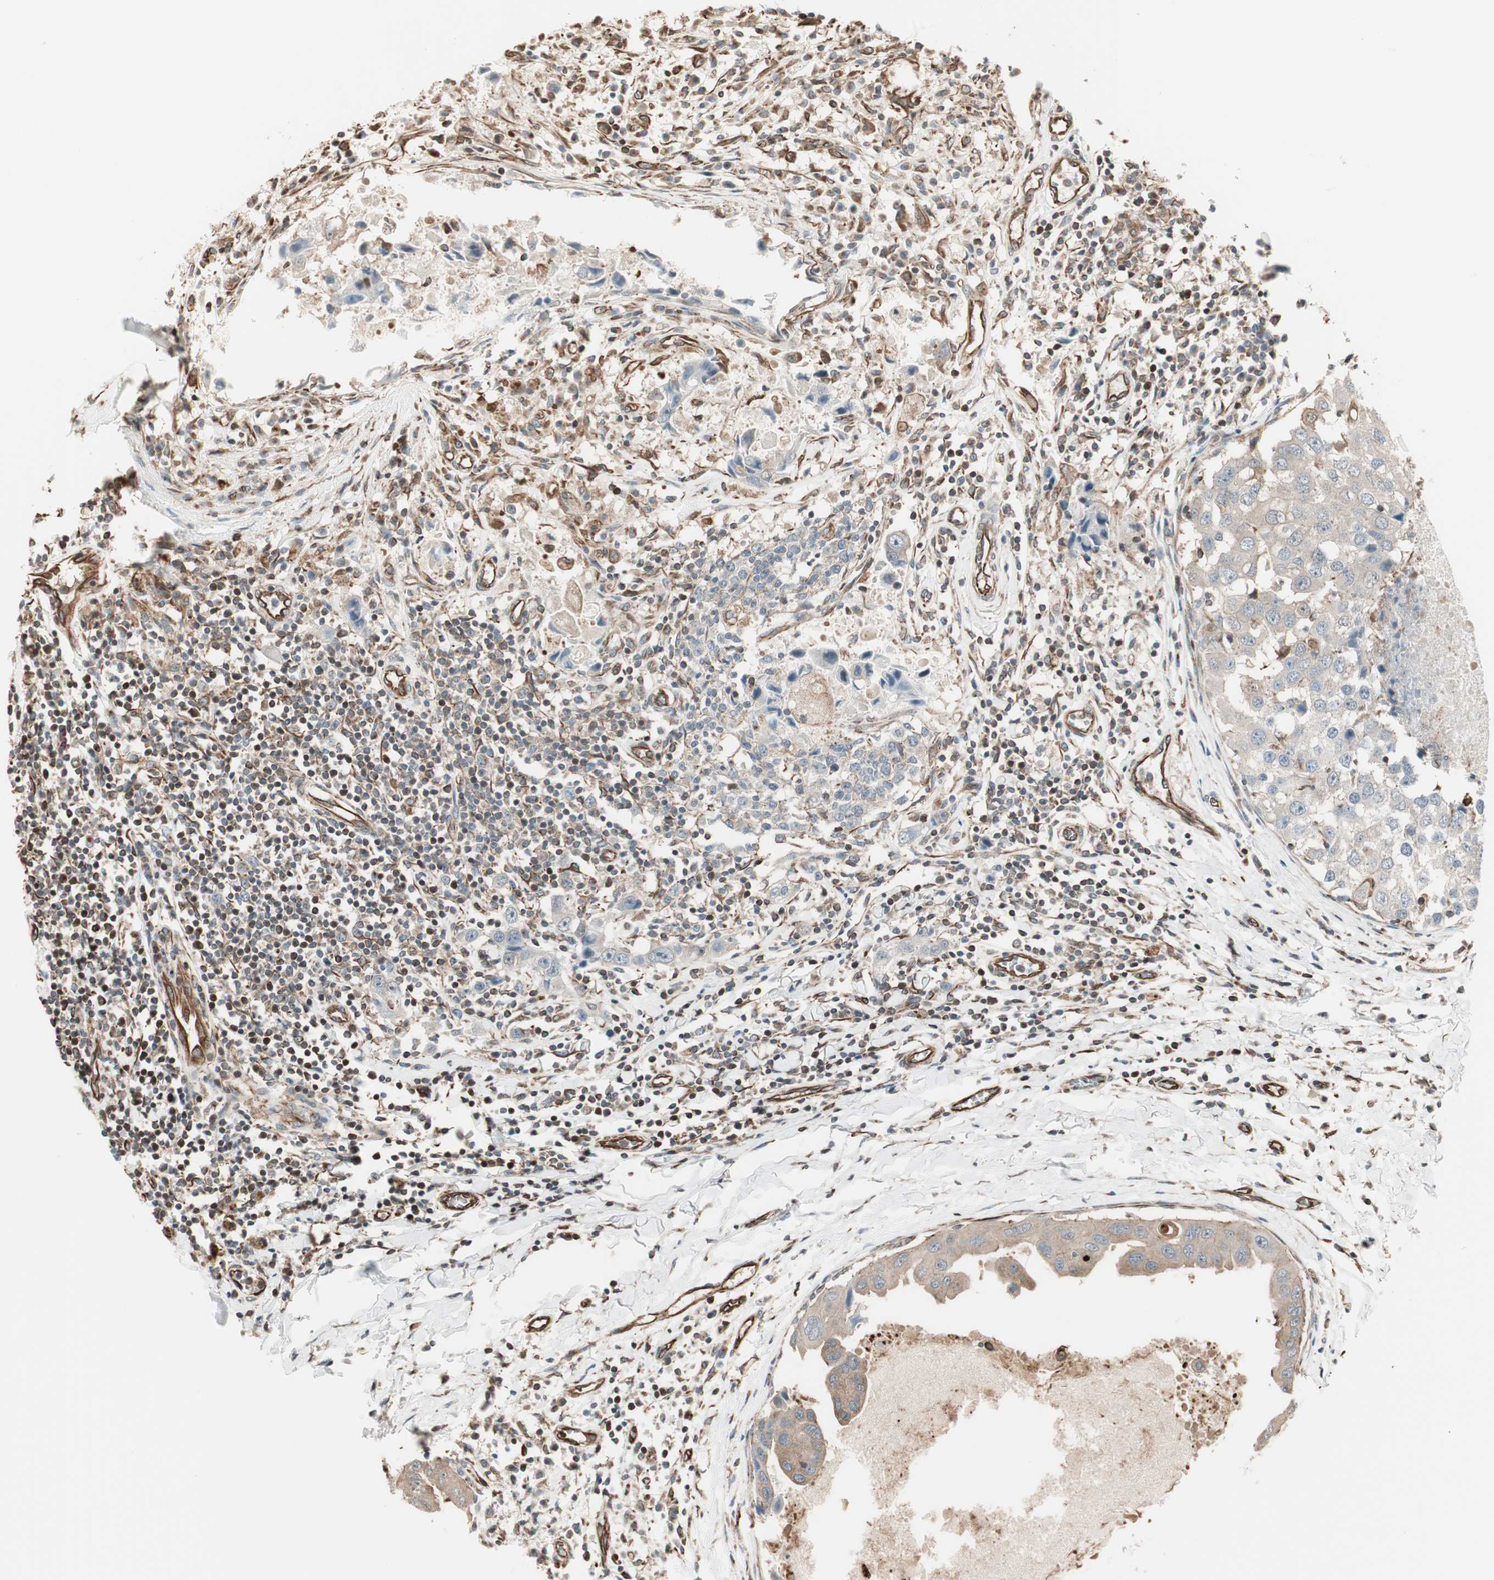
{"staining": {"intensity": "moderate", "quantity": ">75%", "location": "cytoplasmic/membranous"}, "tissue": "breast cancer", "cell_type": "Tumor cells", "image_type": "cancer", "snomed": [{"axis": "morphology", "description": "Duct carcinoma"}, {"axis": "topography", "description": "Breast"}], "caption": "Brown immunohistochemical staining in human breast cancer displays moderate cytoplasmic/membranous staining in approximately >75% of tumor cells. Nuclei are stained in blue.", "gene": "MAD2L2", "patient": {"sex": "female", "age": 27}}